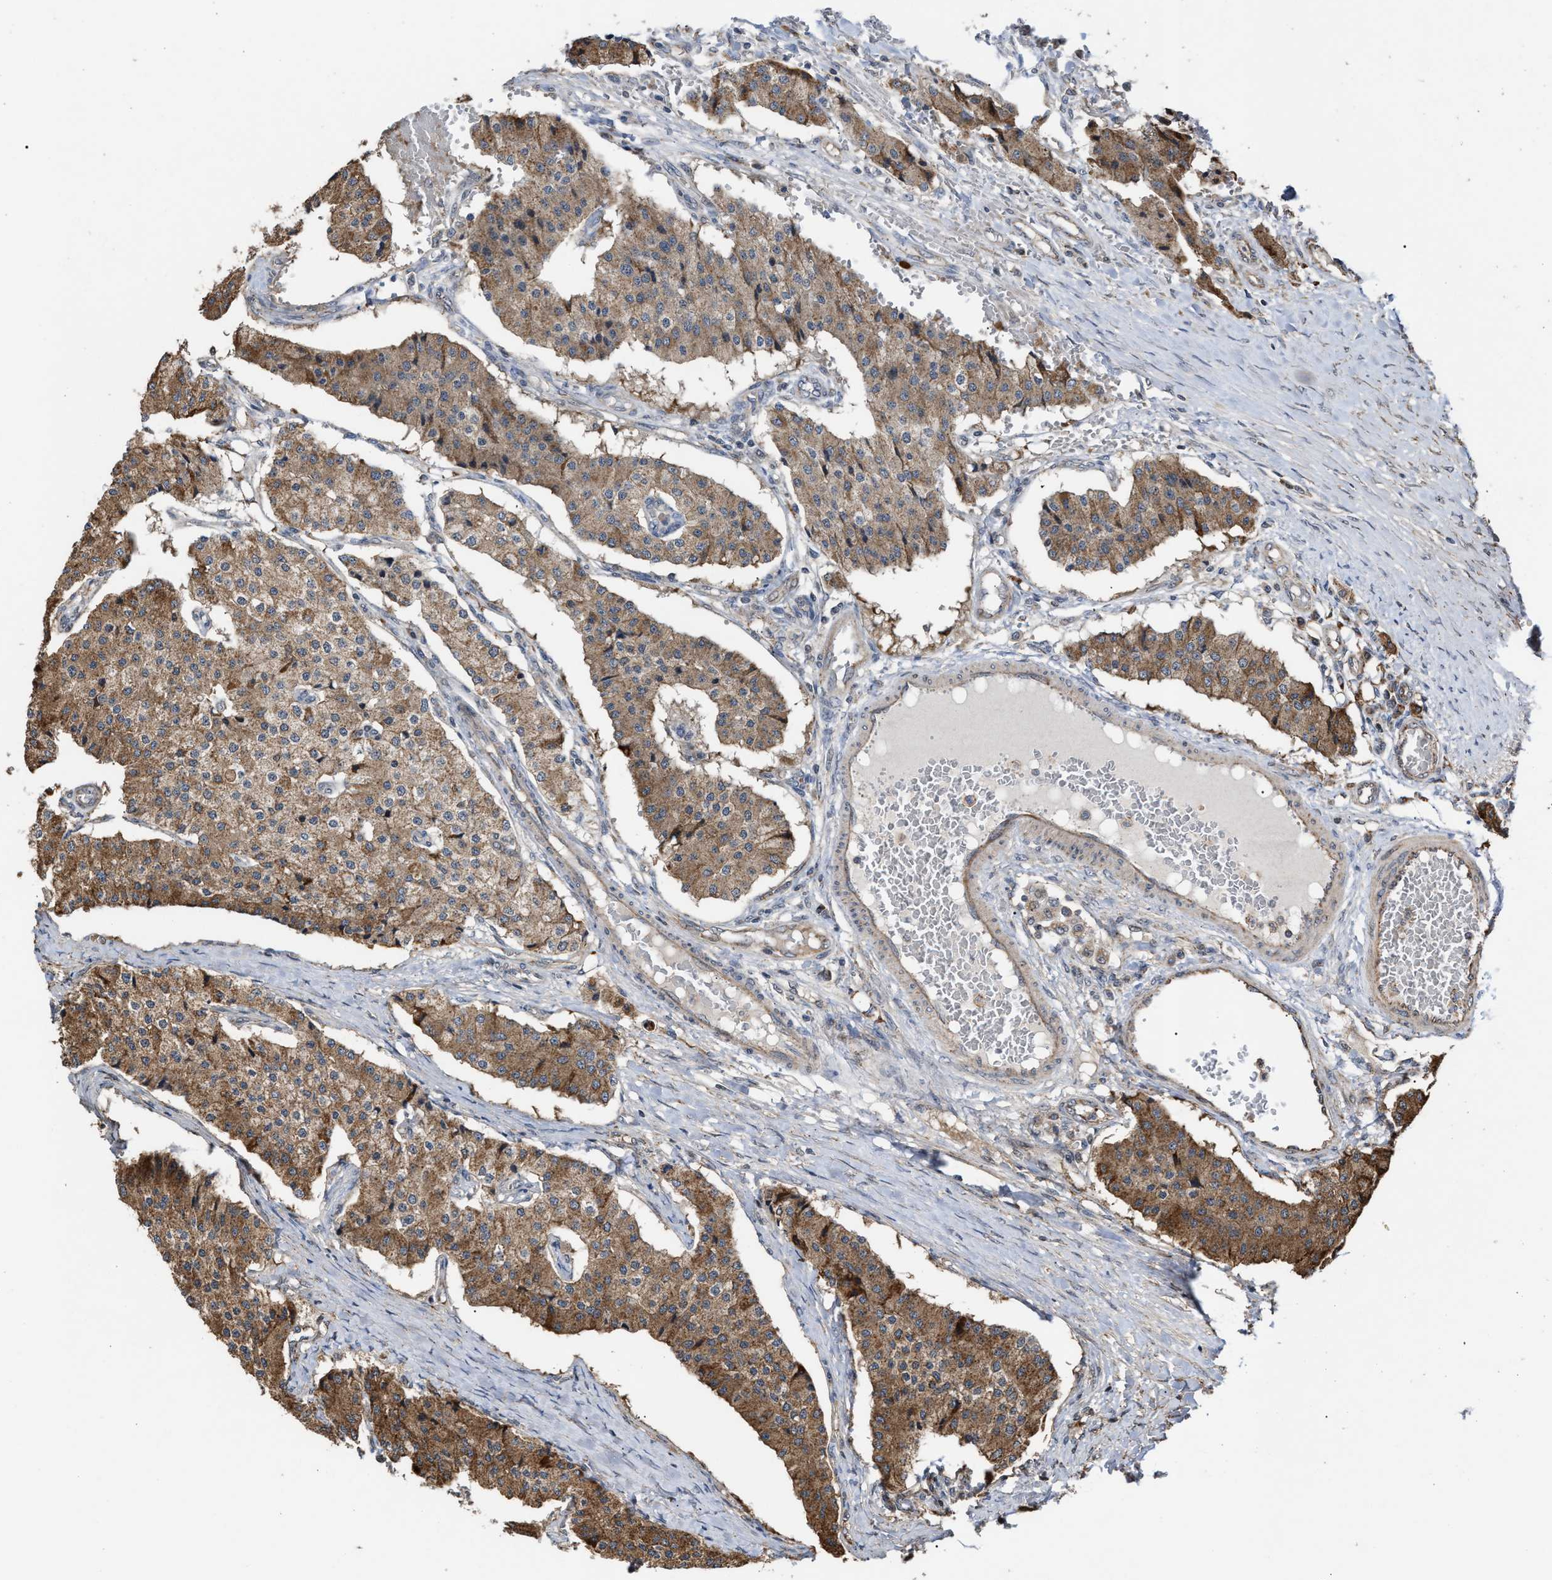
{"staining": {"intensity": "moderate", "quantity": ">75%", "location": "cytoplasmic/membranous"}, "tissue": "carcinoid", "cell_type": "Tumor cells", "image_type": "cancer", "snomed": [{"axis": "morphology", "description": "Carcinoid, malignant, NOS"}, {"axis": "topography", "description": "Colon"}], "caption": "Human malignant carcinoid stained with a protein marker shows moderate staining in tumor cells.", "gene": "EXOSC2", "patient": {"sex": "female", "age": 52}}